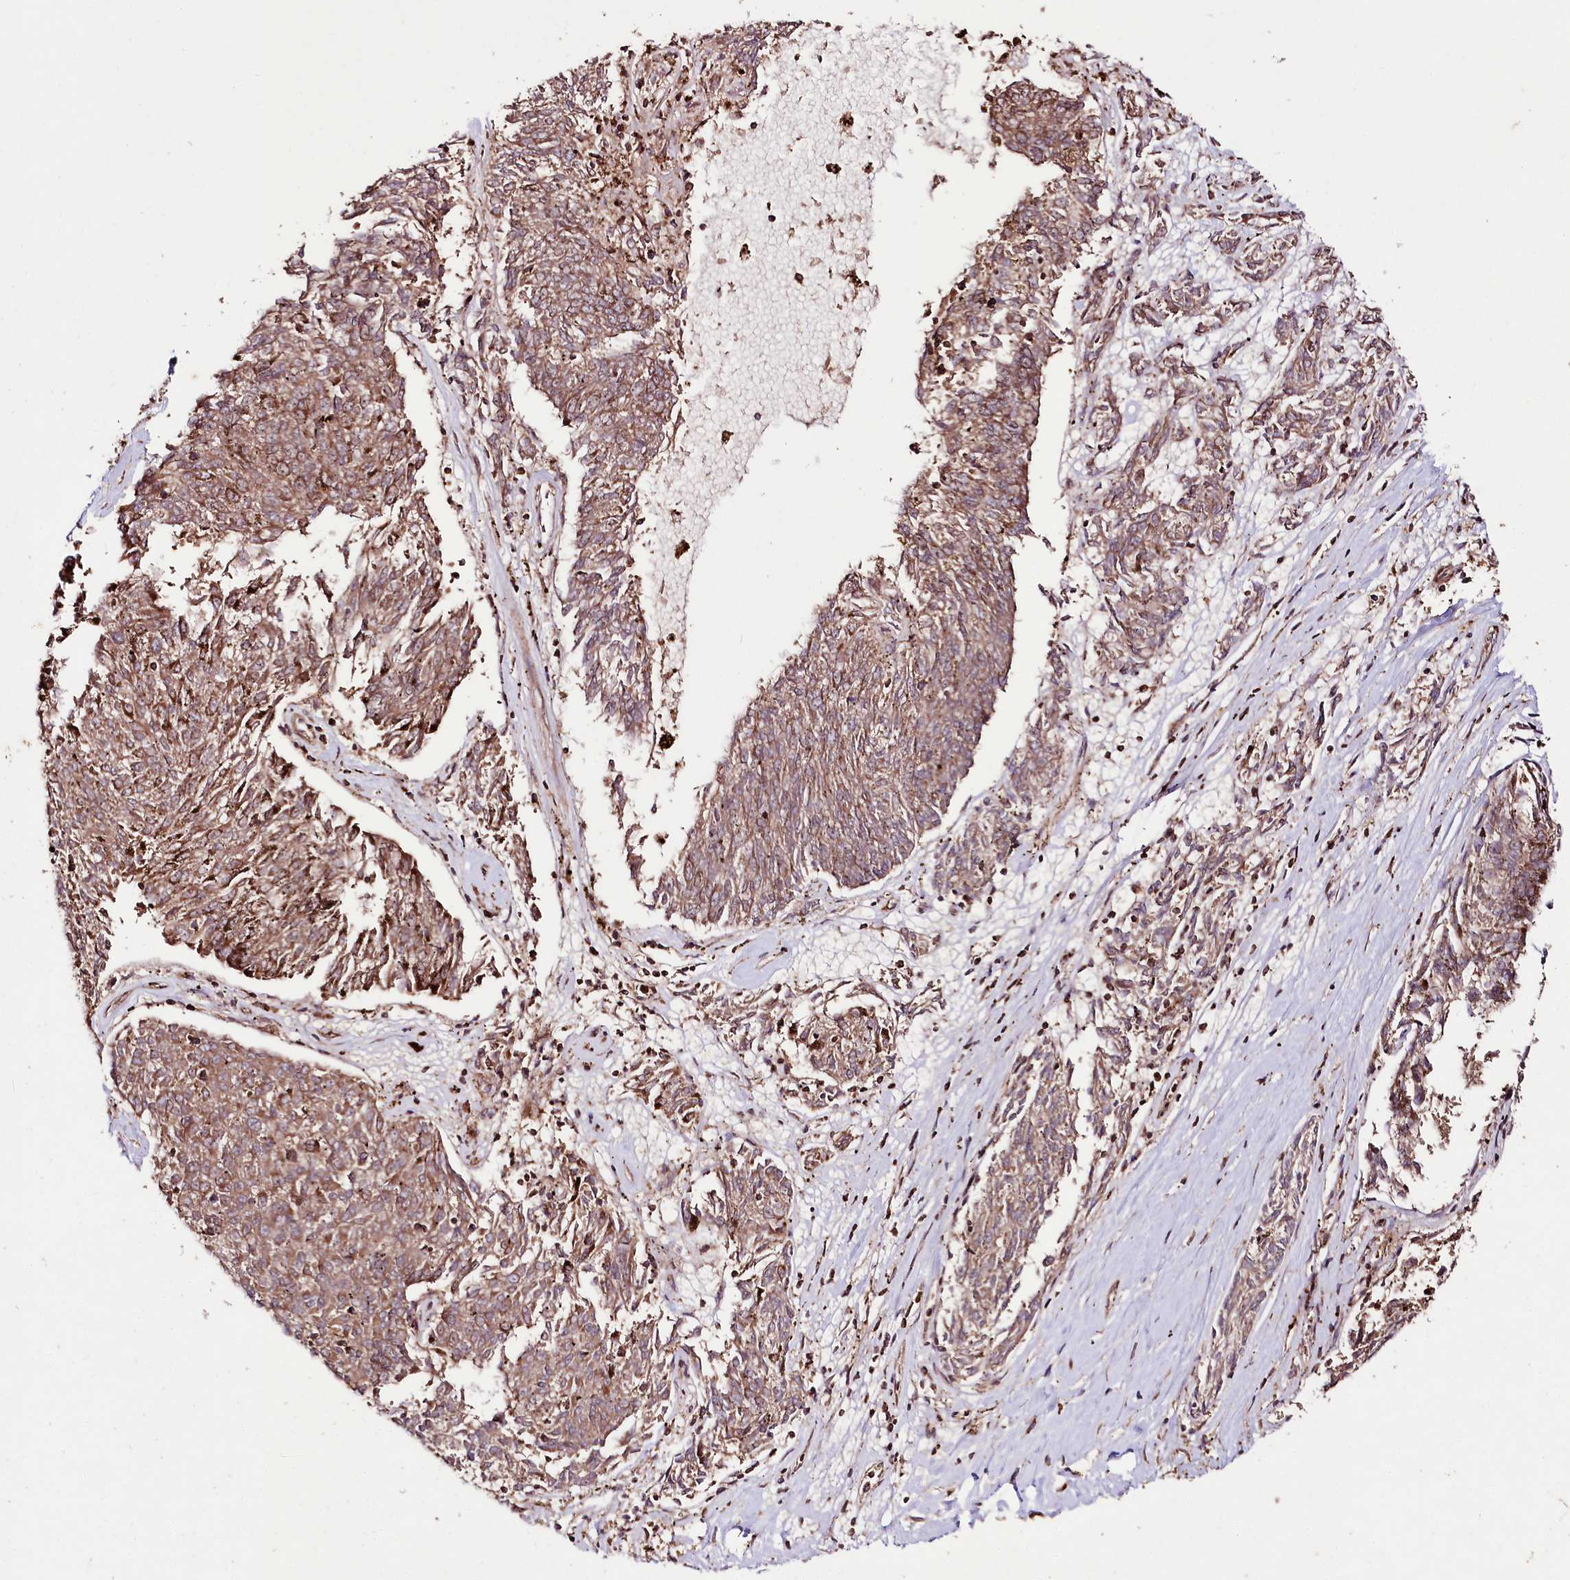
{"staining": {"intensity": "moderate", "quantity": ">75%", "location": "cytoplasmic/membranous"}, "tissue": "melanoma", "cell_type": "Tumor cells", "image_type": "cancer", "snomed": [{"axis": "morphology", "description": "Malignant melanoma, NOS"}, {"axis": "topography", "description": "Skin"}], "caption": "Immunohistochemistry (IHC) micrograph of human melanoma stained for a protein (brown), which demonstrates medium levels of moderate cytoplasmic/membranous expression in approximately >75% of tumor cells.", "gene": "PHLDB1", "patient": {"sex": "female", "age": 72}}